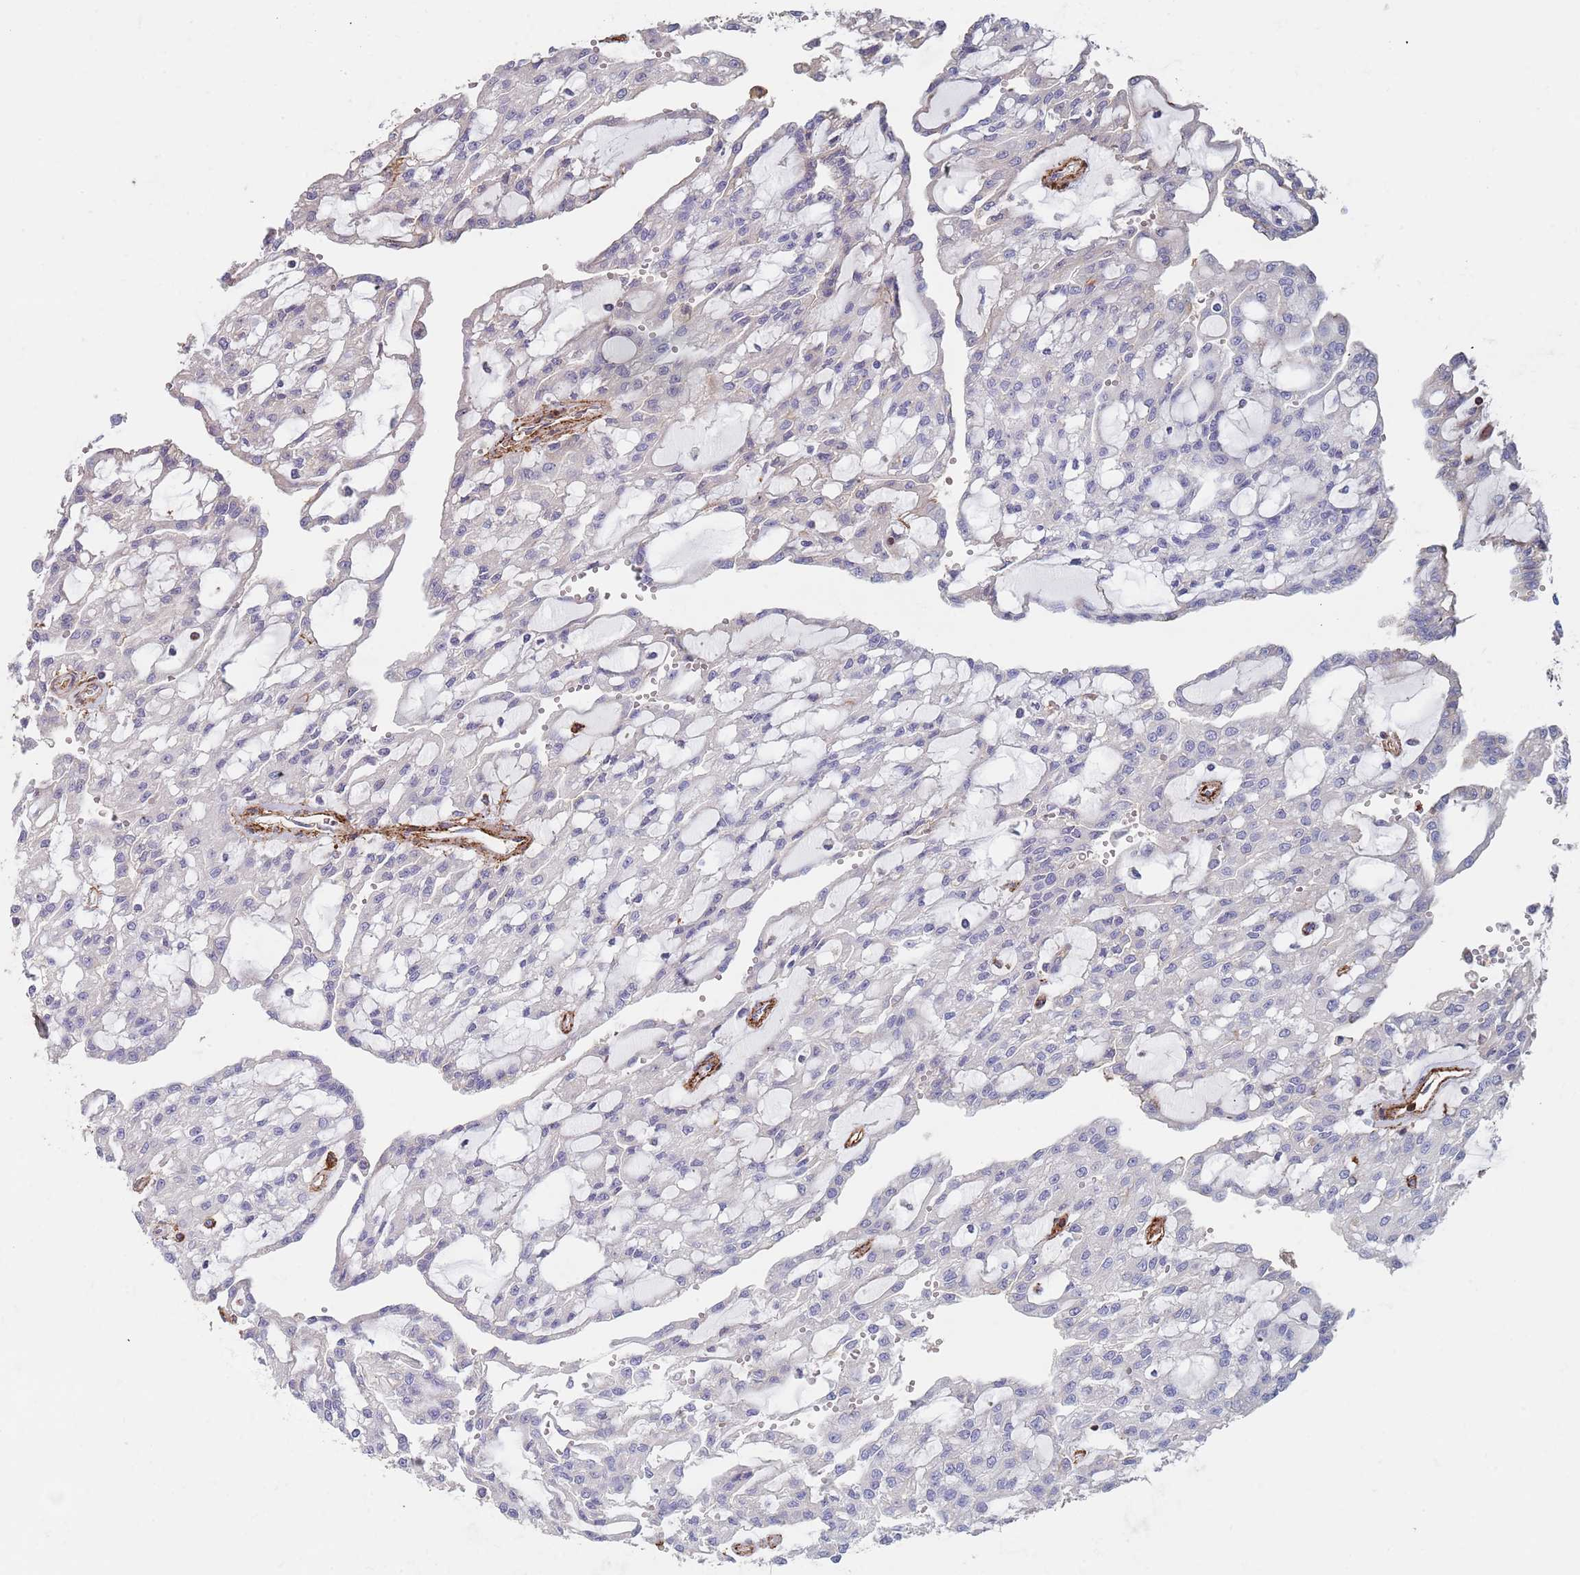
{"staining": {"intensity": "negative", "quantity": "none", "location": "none"}, "tissue": "renal cancer", "cell_type": "Tumor cells", "image_type": "cancer", "snomed": [{"axis": "morphology", "description": "Adenocarcinoma, NOS"}, {"axis": "topography", "description": "Kidney"}], "caption": "The image shows no staining of tumor cells in renal cancer.", "gene": "RNF144A", "patient": {"sex": "male", "age": 63}}